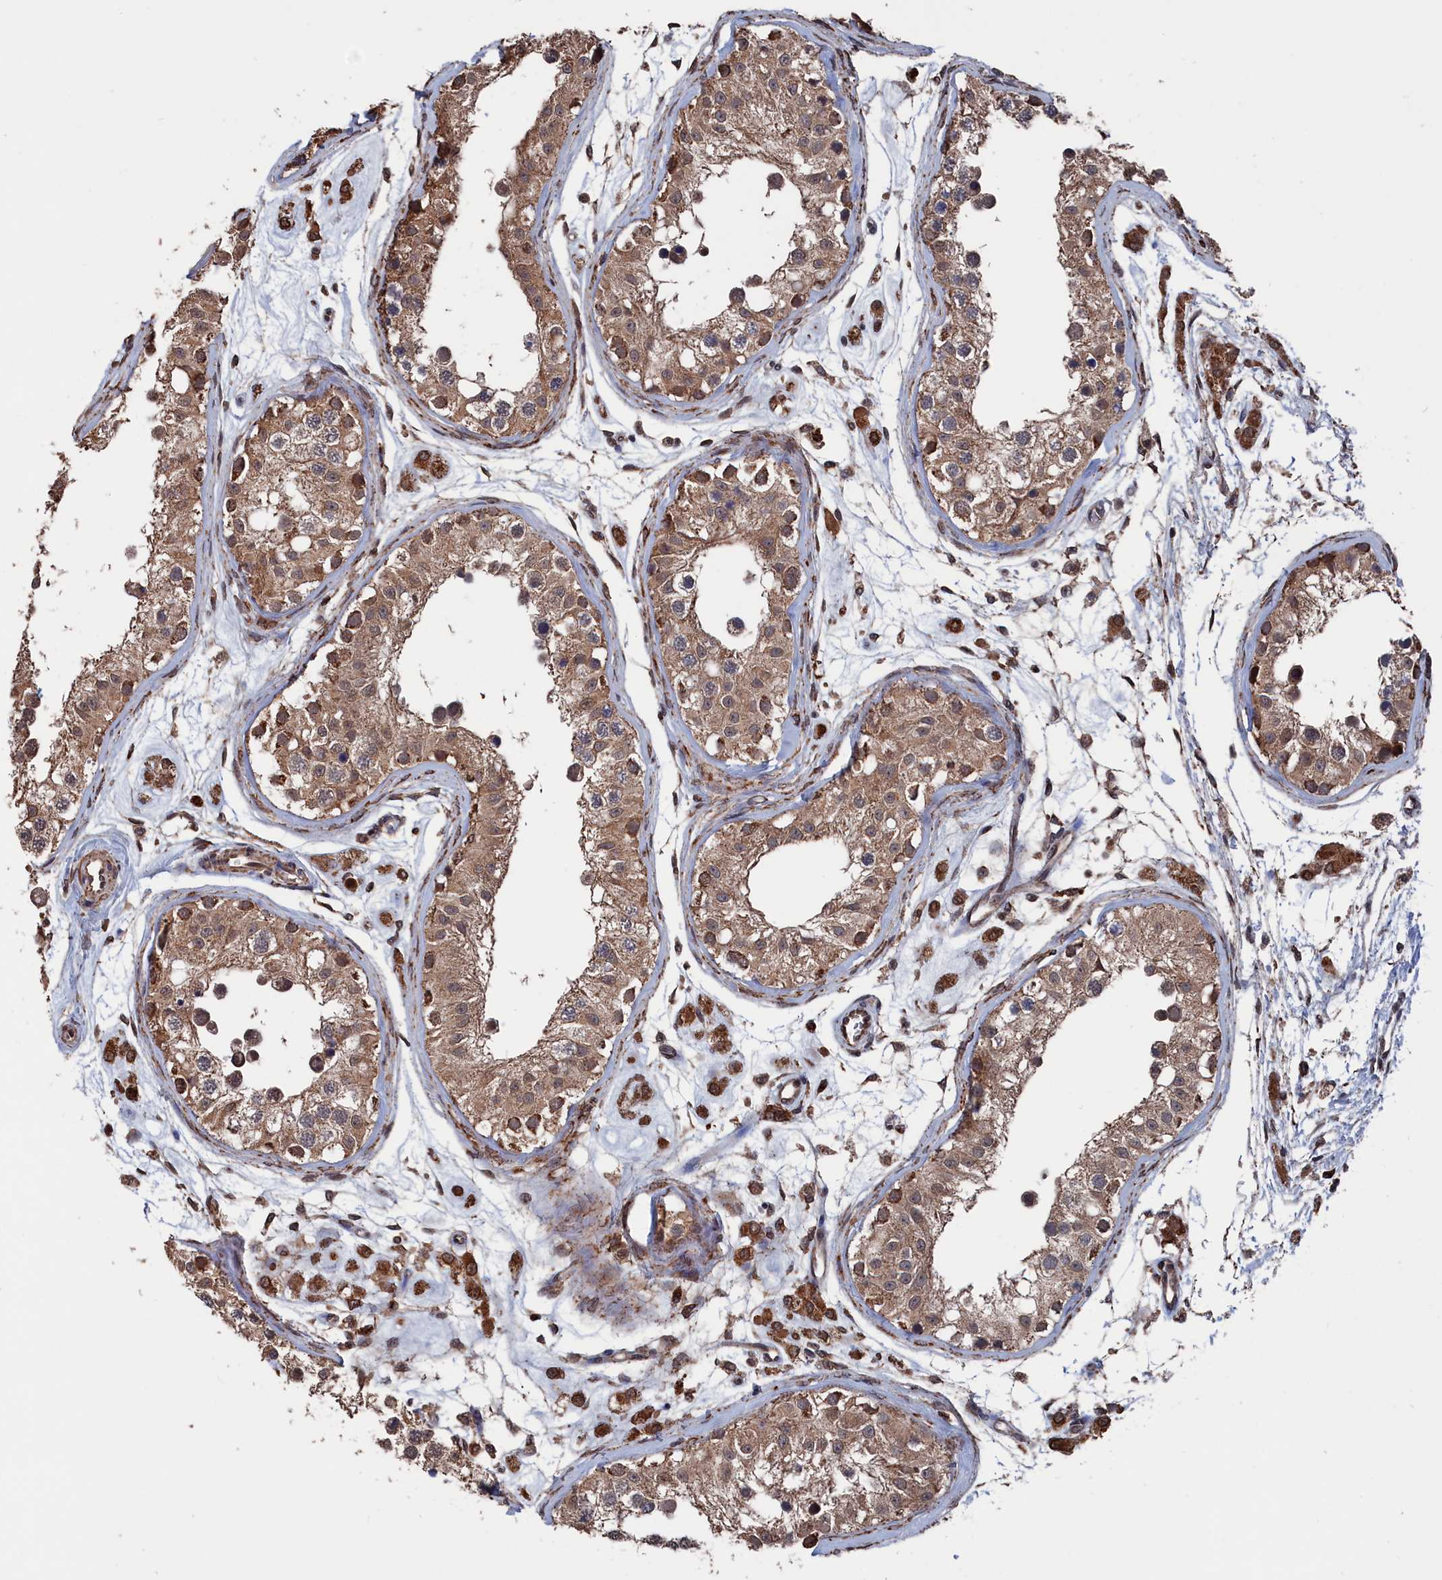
{"staining": {"intensity": "moderate", "quantity": ">75%", "location": "cytoplasmic/membranous"}, "tissue": "testis", "cell_type": "Cells in seminiferous ducts", "image_type": "normal", "snomed": [{"axis": "morphology", "description": "Normal tissue, NOS"}, {"axis": "morphology", "description": "Adenocarcinoma, metastatic, NOS"}, {"axis": "topography", "description": "Testis"}], "caption": "Protein expression analysis of normal human testis reveals moderate cytoplasmic/membranous expression in about >75% of cells in seminiferous ducts. The staining is performed using DAB brown chromogen to label protein expression. The nuclei are counter-stained blue using hematoxylin.", "gene": "PDE12", "patient": {"sex": "male", "age": 26}}